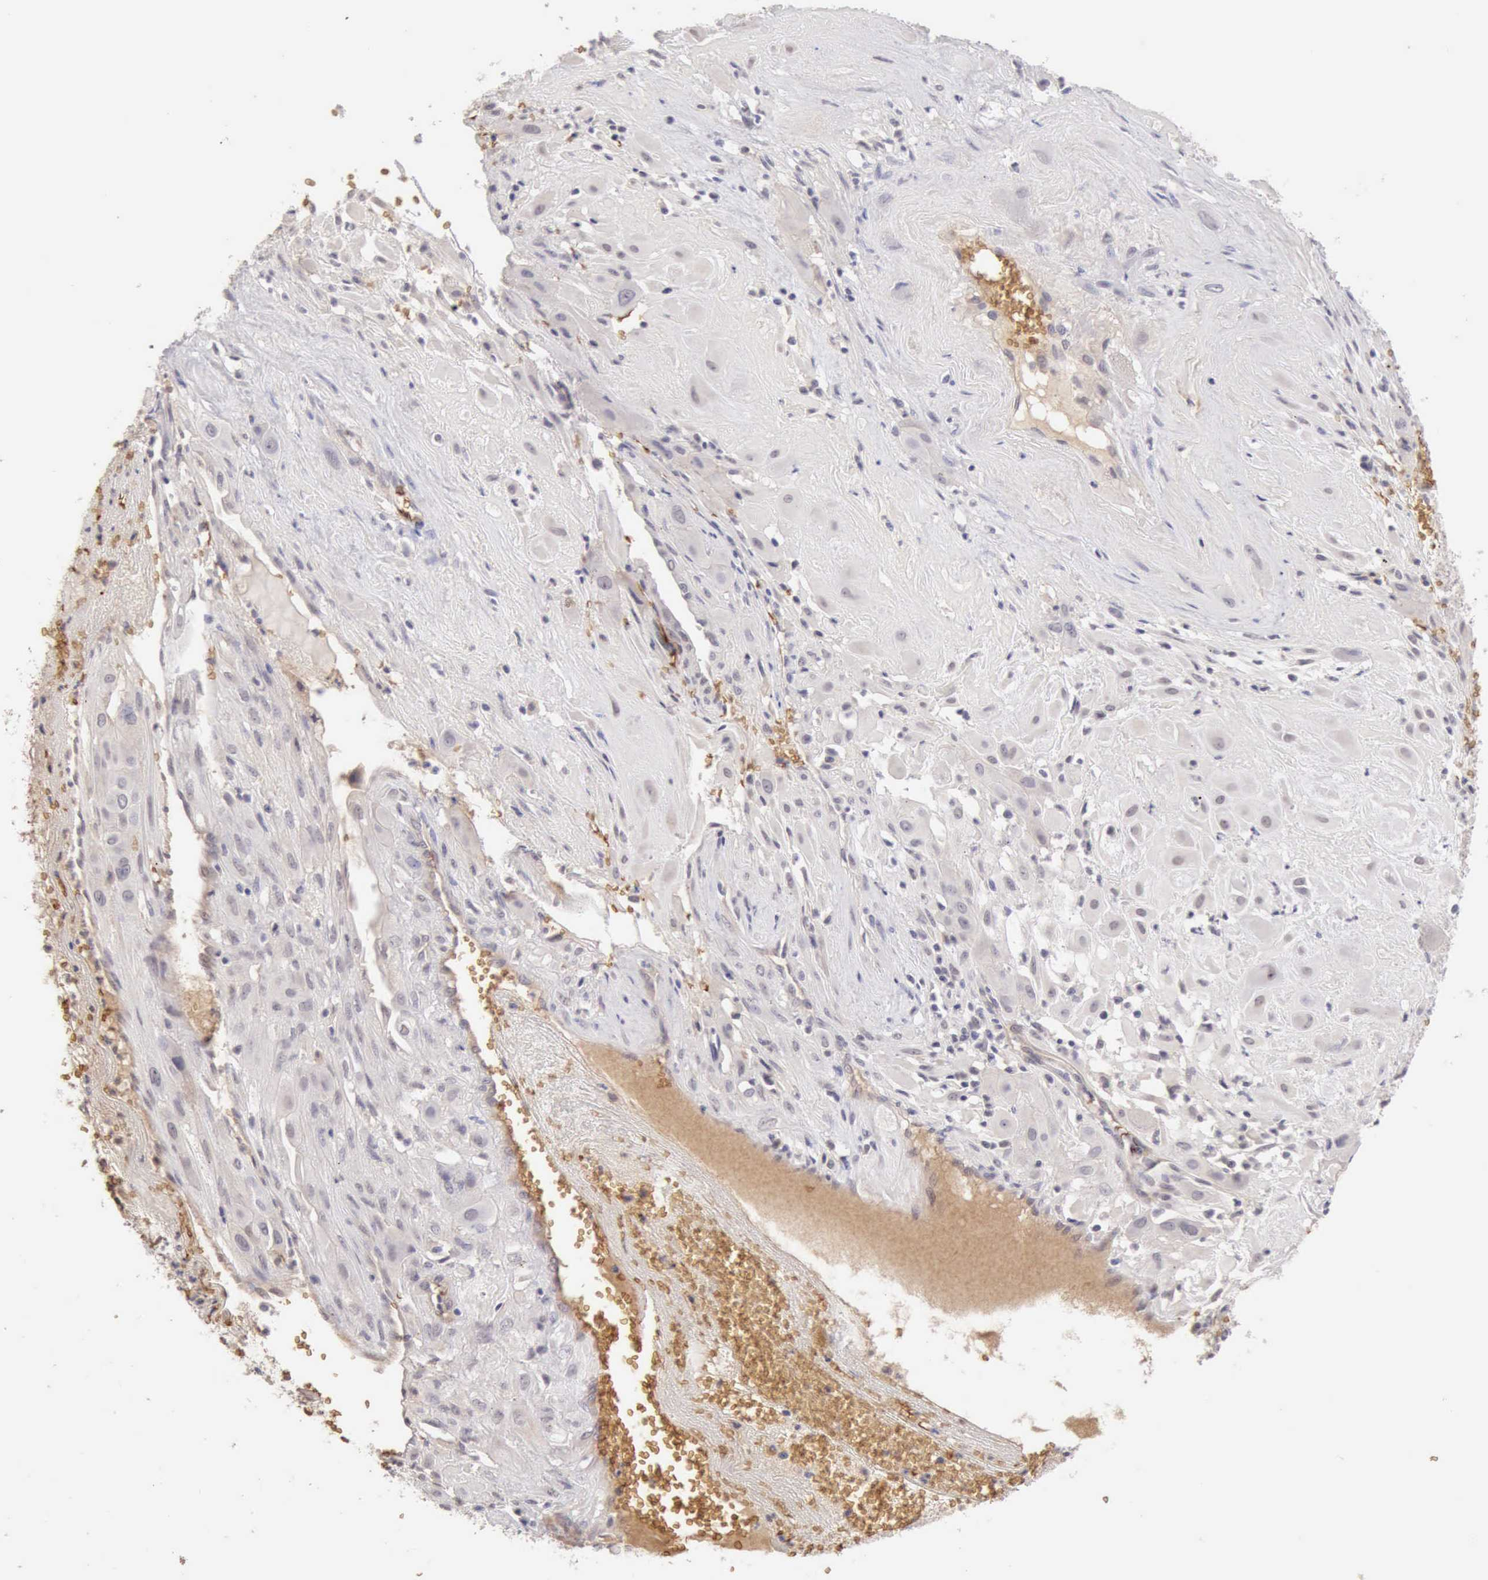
{"staining": {"intensity": "negative", "quantity": "none", "location": "none"}, "tissue": "cervical cancer", "cell_type": "Tumor cells", "image_type": "cancer", "snomed": [{"axis": "morphology", "description": "Squamous cell carcinoma, NOS"}, {"axis": "topography", "description": "Cervix"}], "caption": "DAB (3,3'-diaminobenzidine) immunohistochemical staining of human cervical cancer demonstrates no significant staining in tumor cells. (DAB (3,3'-diaminobenzidine) immunohistochemistry (IHC) with hematoxylin counter stain).", "gene": "CFI", "patient": {"sex": "female", "age": 34}}